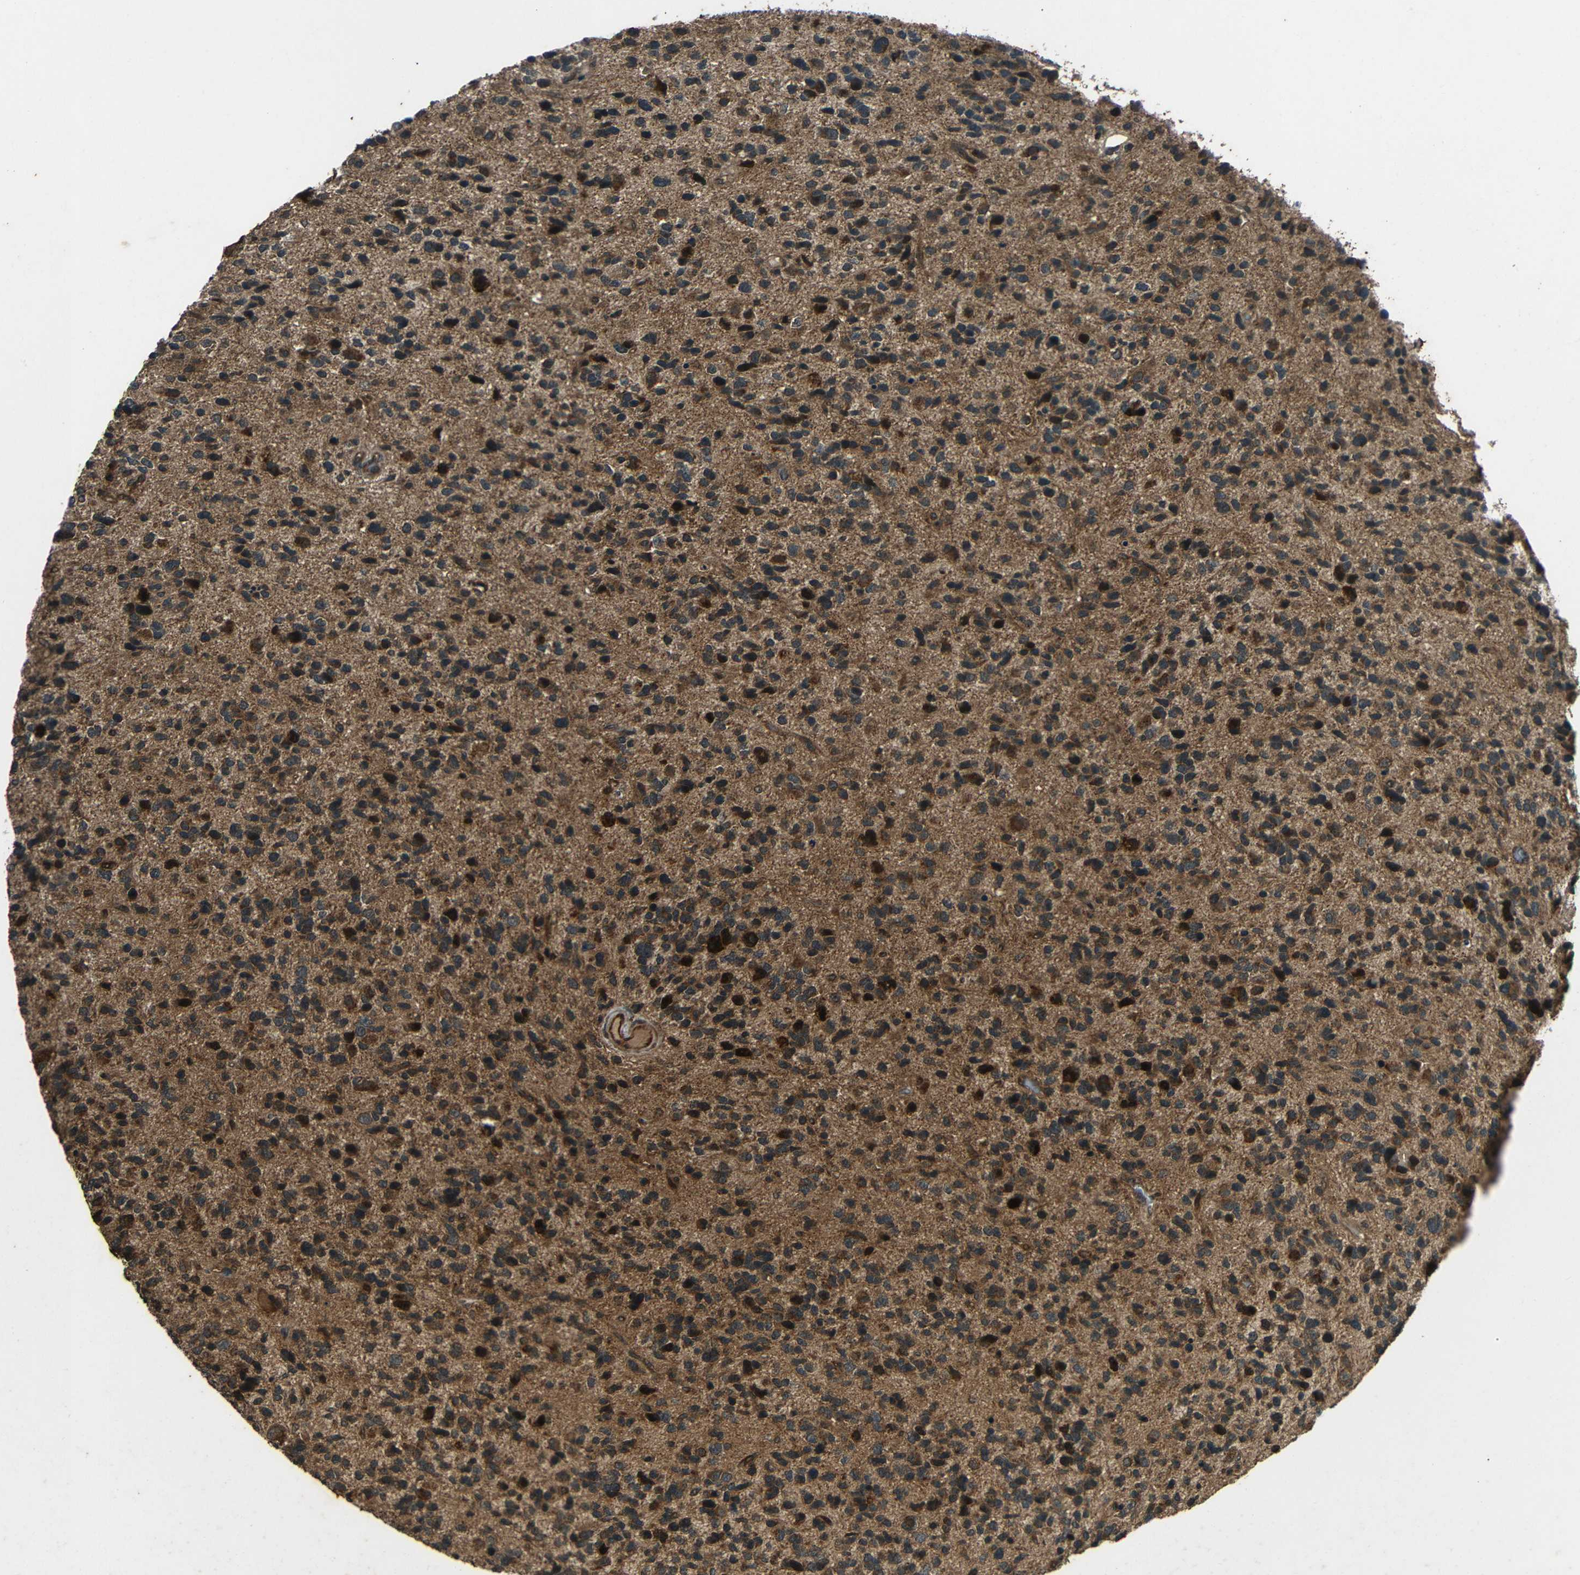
{"staining": {"intensity": "moderate", "quantity": ">75%", "location": "cytoplasmic/membranous,nuclear"}, "tissue": "glioma", "cell_type": "Tumor cells", "image_type": "cancer", "snomed": [{"axis": "morphology", "description": "Glioma, malignant, High grade"}, {"axis": "topography", "description": "Brain"}], "caption": "A medium amount of moderate cytoplasmic/membranous and nuclear expression is seen in about >75% of tumor cells in malignant high-grade glioma tissue. The staining was performed using DAB to visualize the protein expression in brown, while the nuclei were stained in blue with hematoxylin (Magnification: 20x).", "gene": "PLK2", "patient": {"sex": "female", "age": 58}}